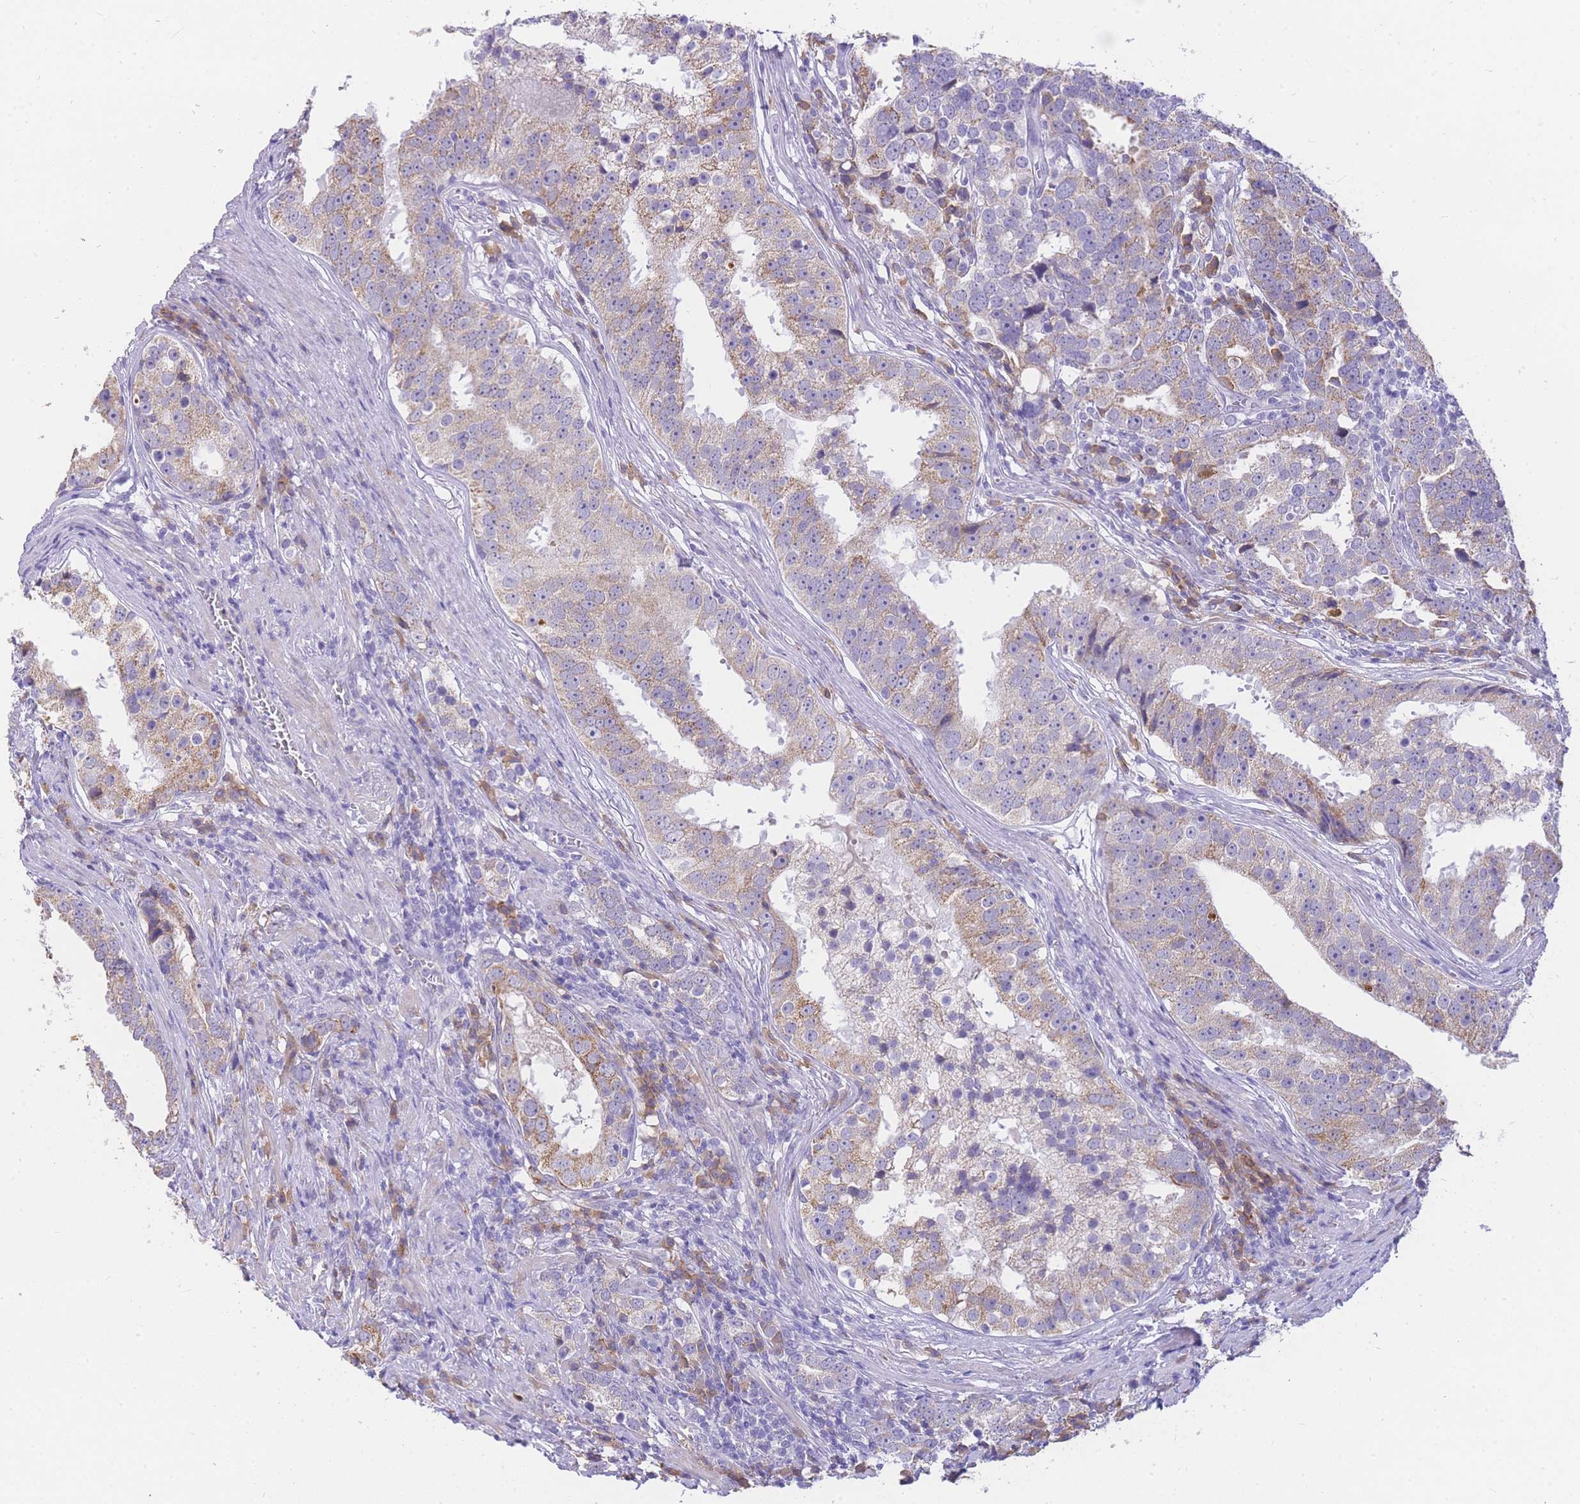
{"staining": {"intensity": "moderate", "quantity": "<25%", "location": "cytoplasmic/membranous"}, "tissue": "prostate cancer", "cell_type": "Tumor cells", "image_type": "cancer", "snomed": [{"axis": "morphology", "description": "Adenocarcinoma, High grade"}, {"axis": "topography", "description": "Prostate"}], "caption": "Immunohistochemical staining of human prostate cancer demonstrates low levels of moderate cytoplasmic/membranous protein positivity in about <25% of tumor cells.", "gene": "C2orf88", "patient": {"sex": "male", "age": 71}}